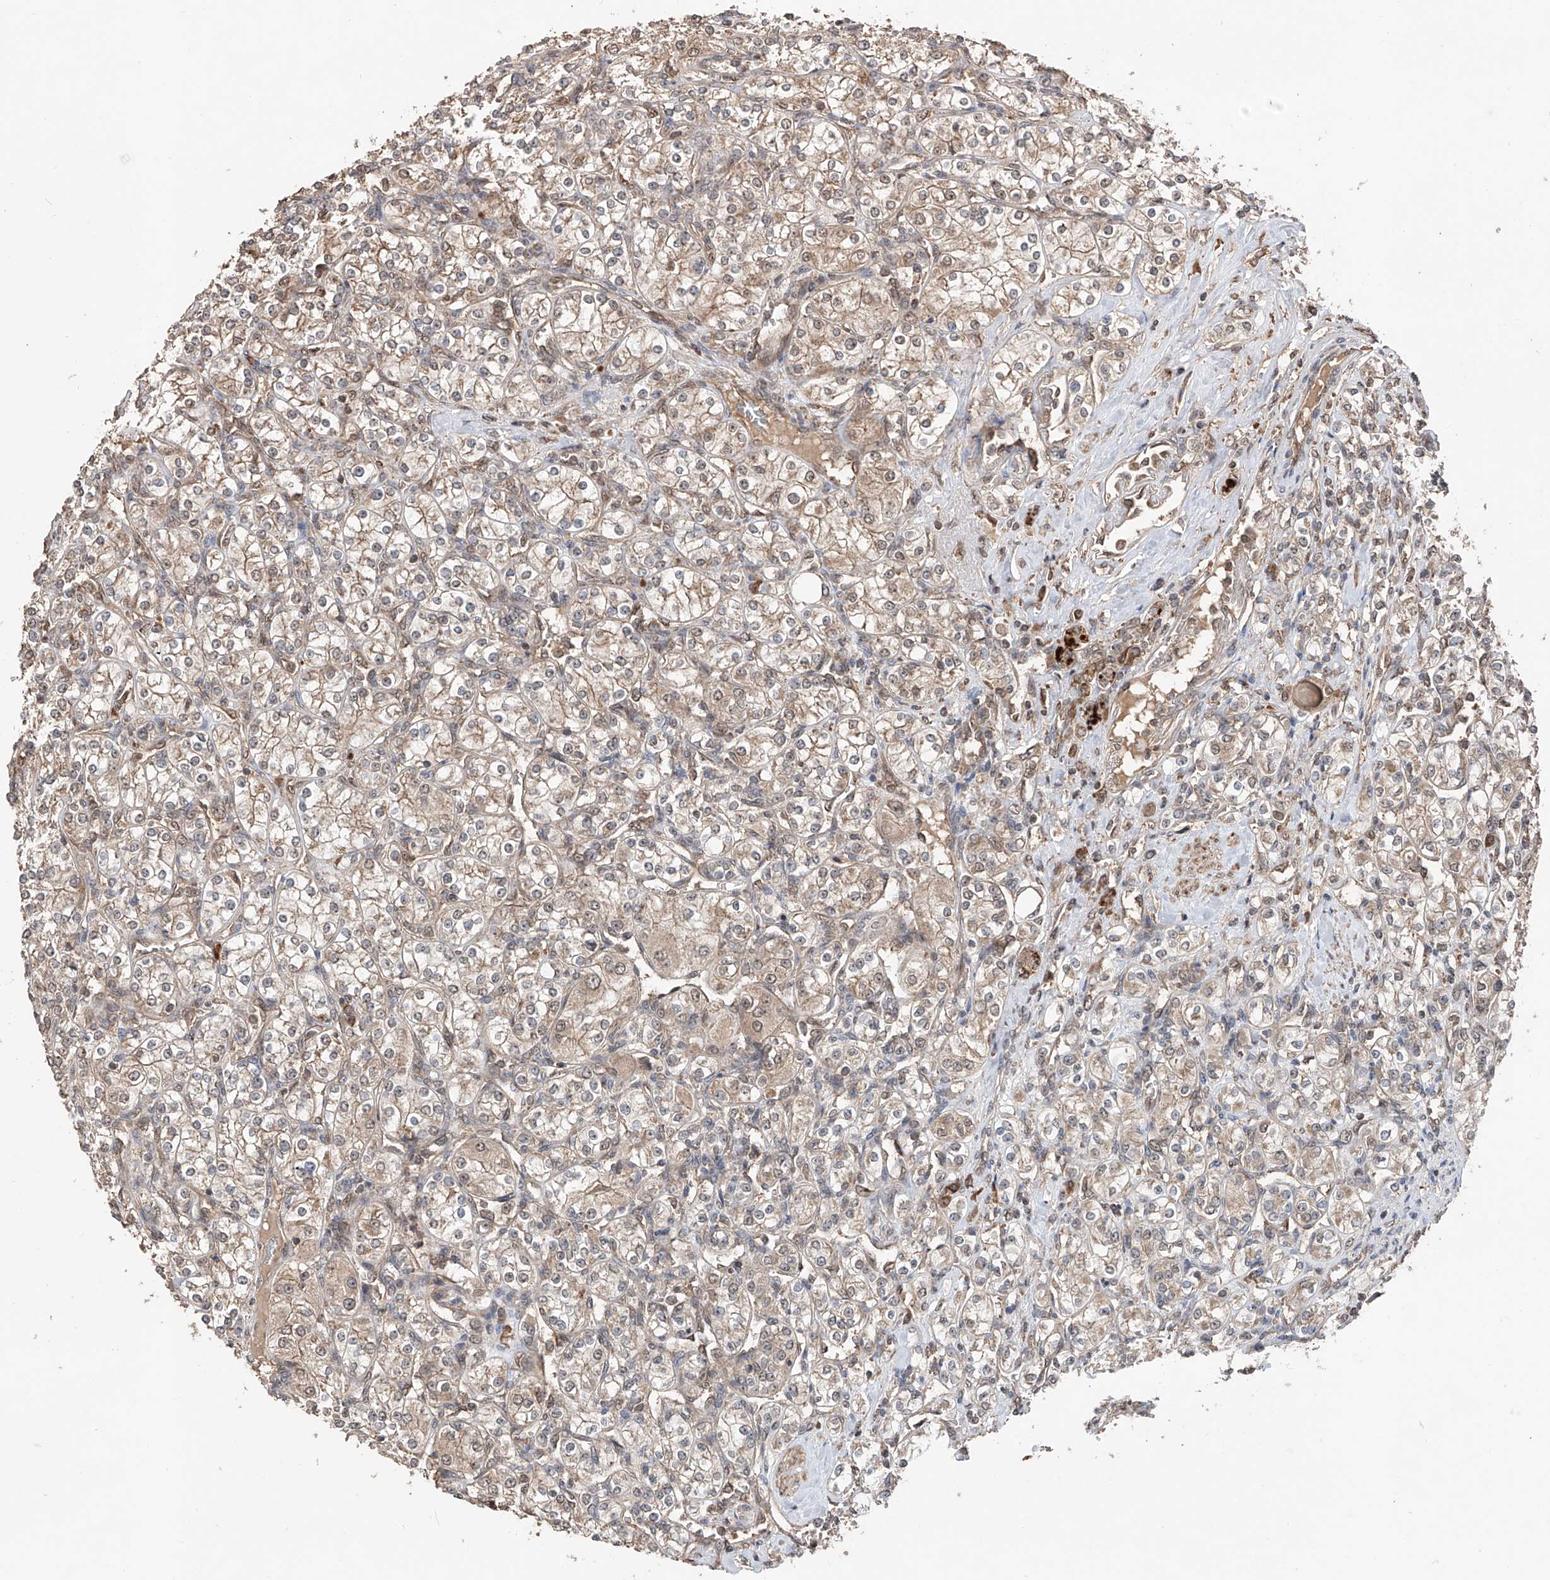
{"staining": {"intensity": "moderate", "quantity": ">75%", "location": "cytoplasmic/membranous"}, "tissue": "renal cancer", "cell_type": "Tumor cells", "image_type": "cancer", "snomed": [{"axis": "morphology", "description": "Adenocarcinoma, NOS"}, {"axis": "topography", "description": "Kidney"}], "caption": "Immunohistochemical staining of renal adenocarcinoma displays medium levels of moderate cytoplasmic/membranous protein positivity in approximately >75% of tumor cells.", "gene": "FAM135A", "patient": {"sex": "male", "age": 77}}